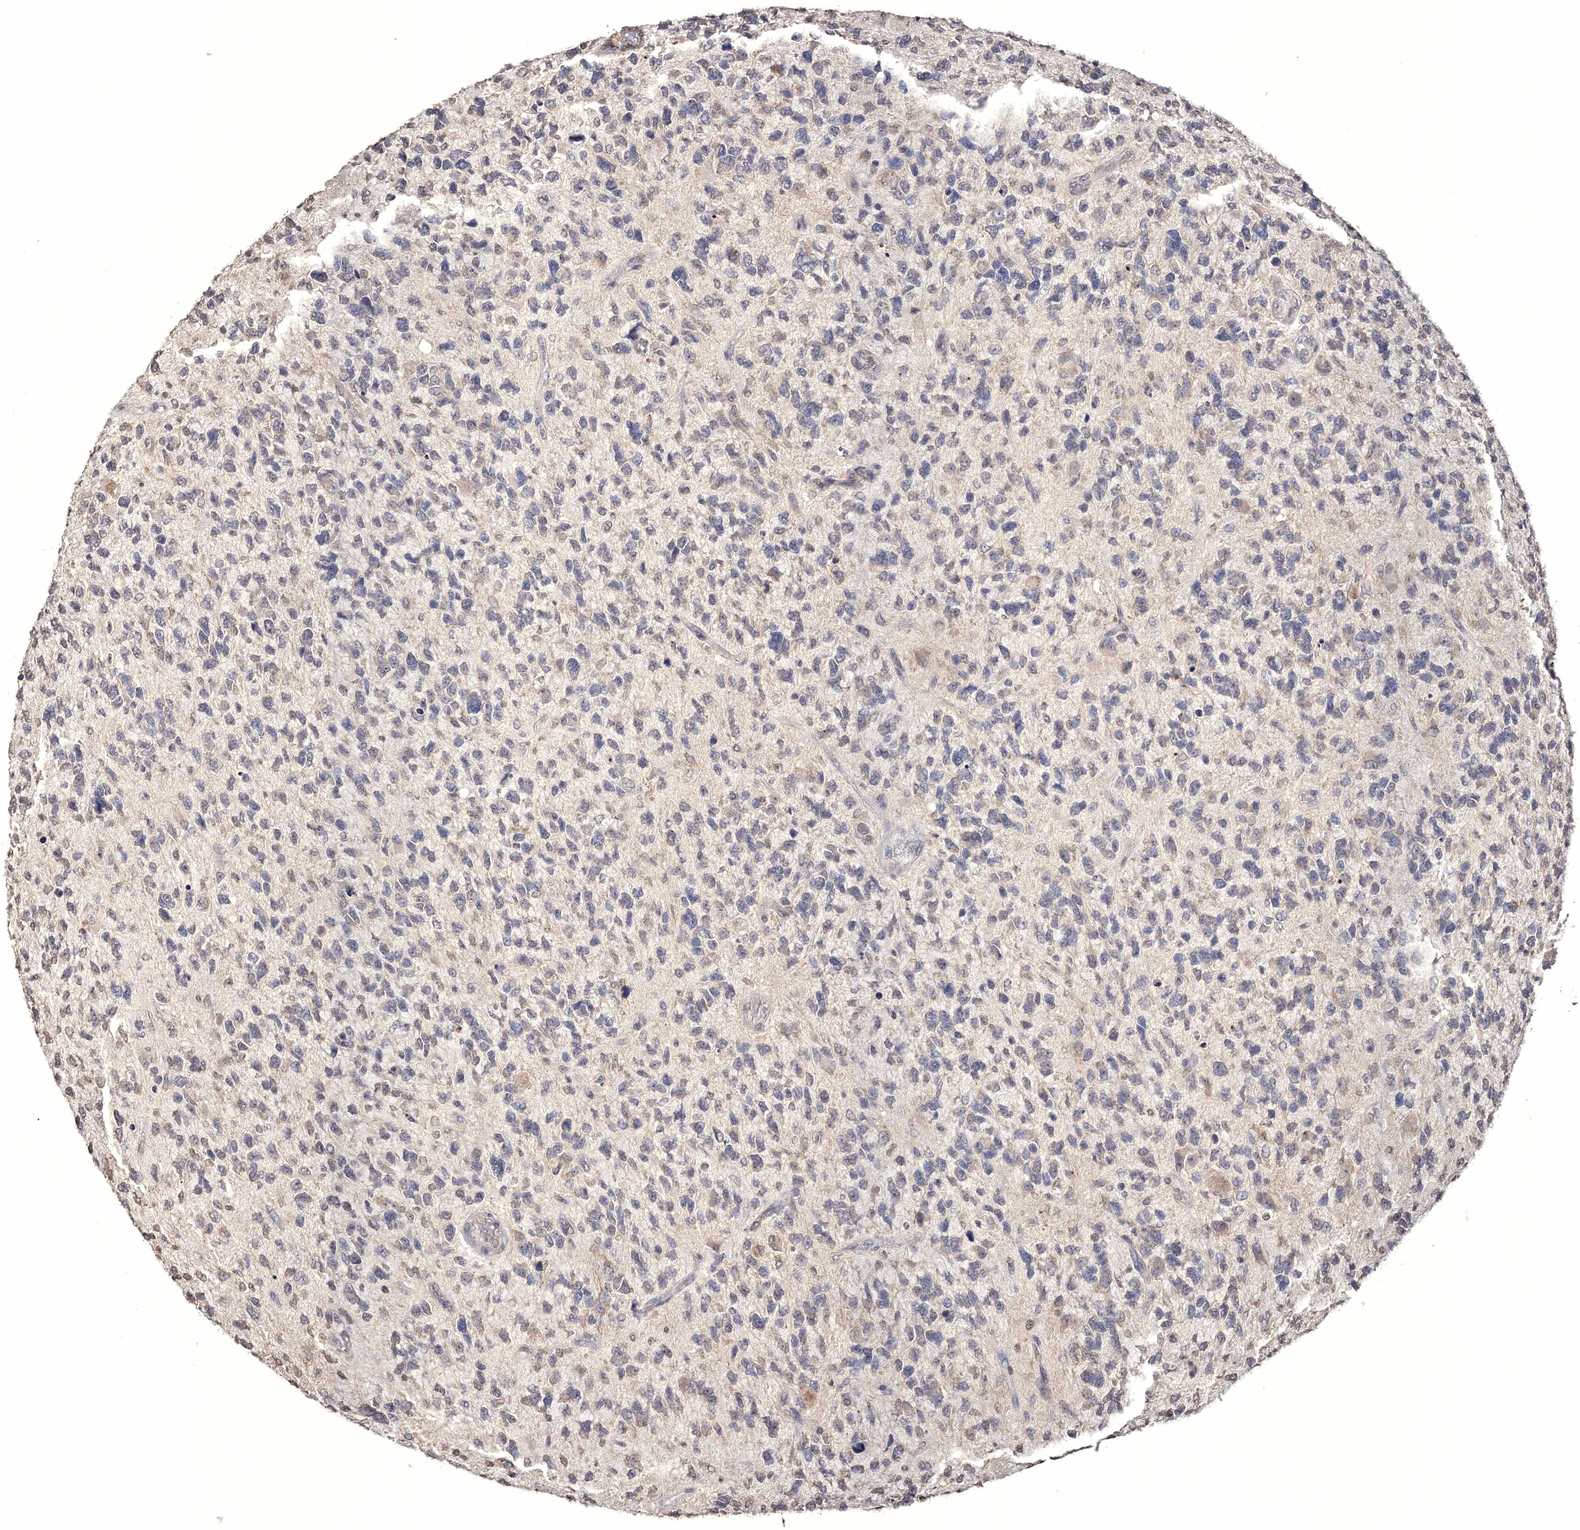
{"staining": {"intensity": "weak", "quantity": "<25%", "location": "cytoplasmic/membranous"}, "tissue": "glioma", "cell_type": "Tumor cells", "image_type": "cancer", "snomed": [{"axis": "morphology", "description": "Glioma, malignant, High grade"}, {"axis": "topography", "description": "Brain"}], "caption": "Immunohistochemistry (IHC) photomicrograph of neoplastic tissue: human glioma stained with DAB shows no significant protein expression in tumor cells. (Immunohistochemistry, brightfield microscopy, high magnification).", "gene": "GPN1", "patient": {"sex": "female", "age": 58}}